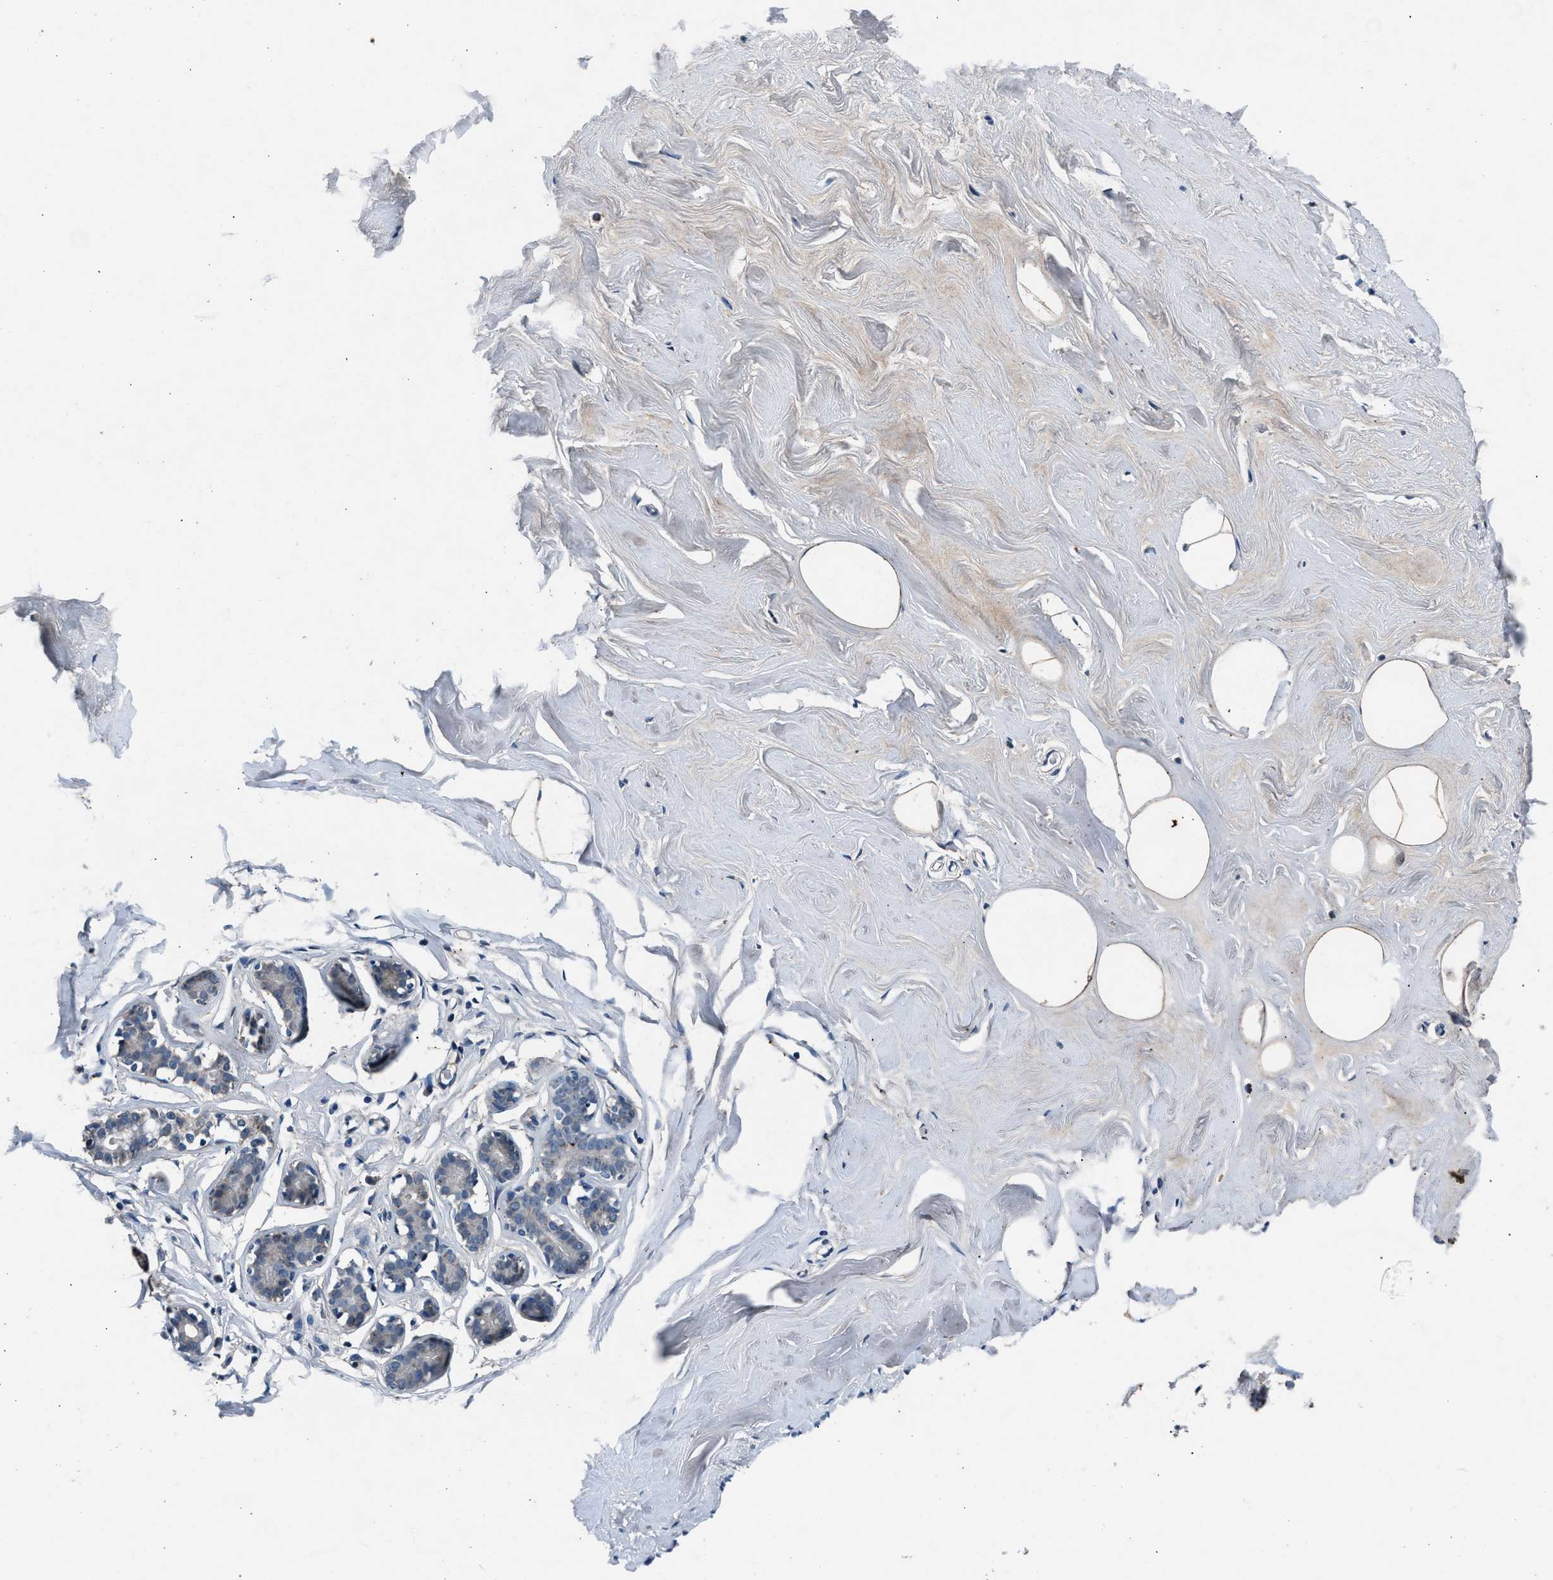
{"staining": {"intensity": "weak", "quantity": ">75%", "location": "cytoplasmic/membranous"}, "tissue": "adipose tissue", "cell_type": "Adipocytes", "image_type": "normal", "snomed": [{"axis": "morphology", "description": "Normal tissue, NOS"}, {"axis": "morphology", "description": "Fibrosis, NOS"}, {"axis": "topography", "description": "Breast"}, {"axis": "topography", "description": "Adipose tissue"}], "caption": "Brown immunohistochemical staining in unremarkable human adipose tissue exhibits weak cytoplasmic/membranous positivity in approximately >75% of adipocytes.", "gene": "DENND6B", "patient": {"sex": "female", "age": 39}}